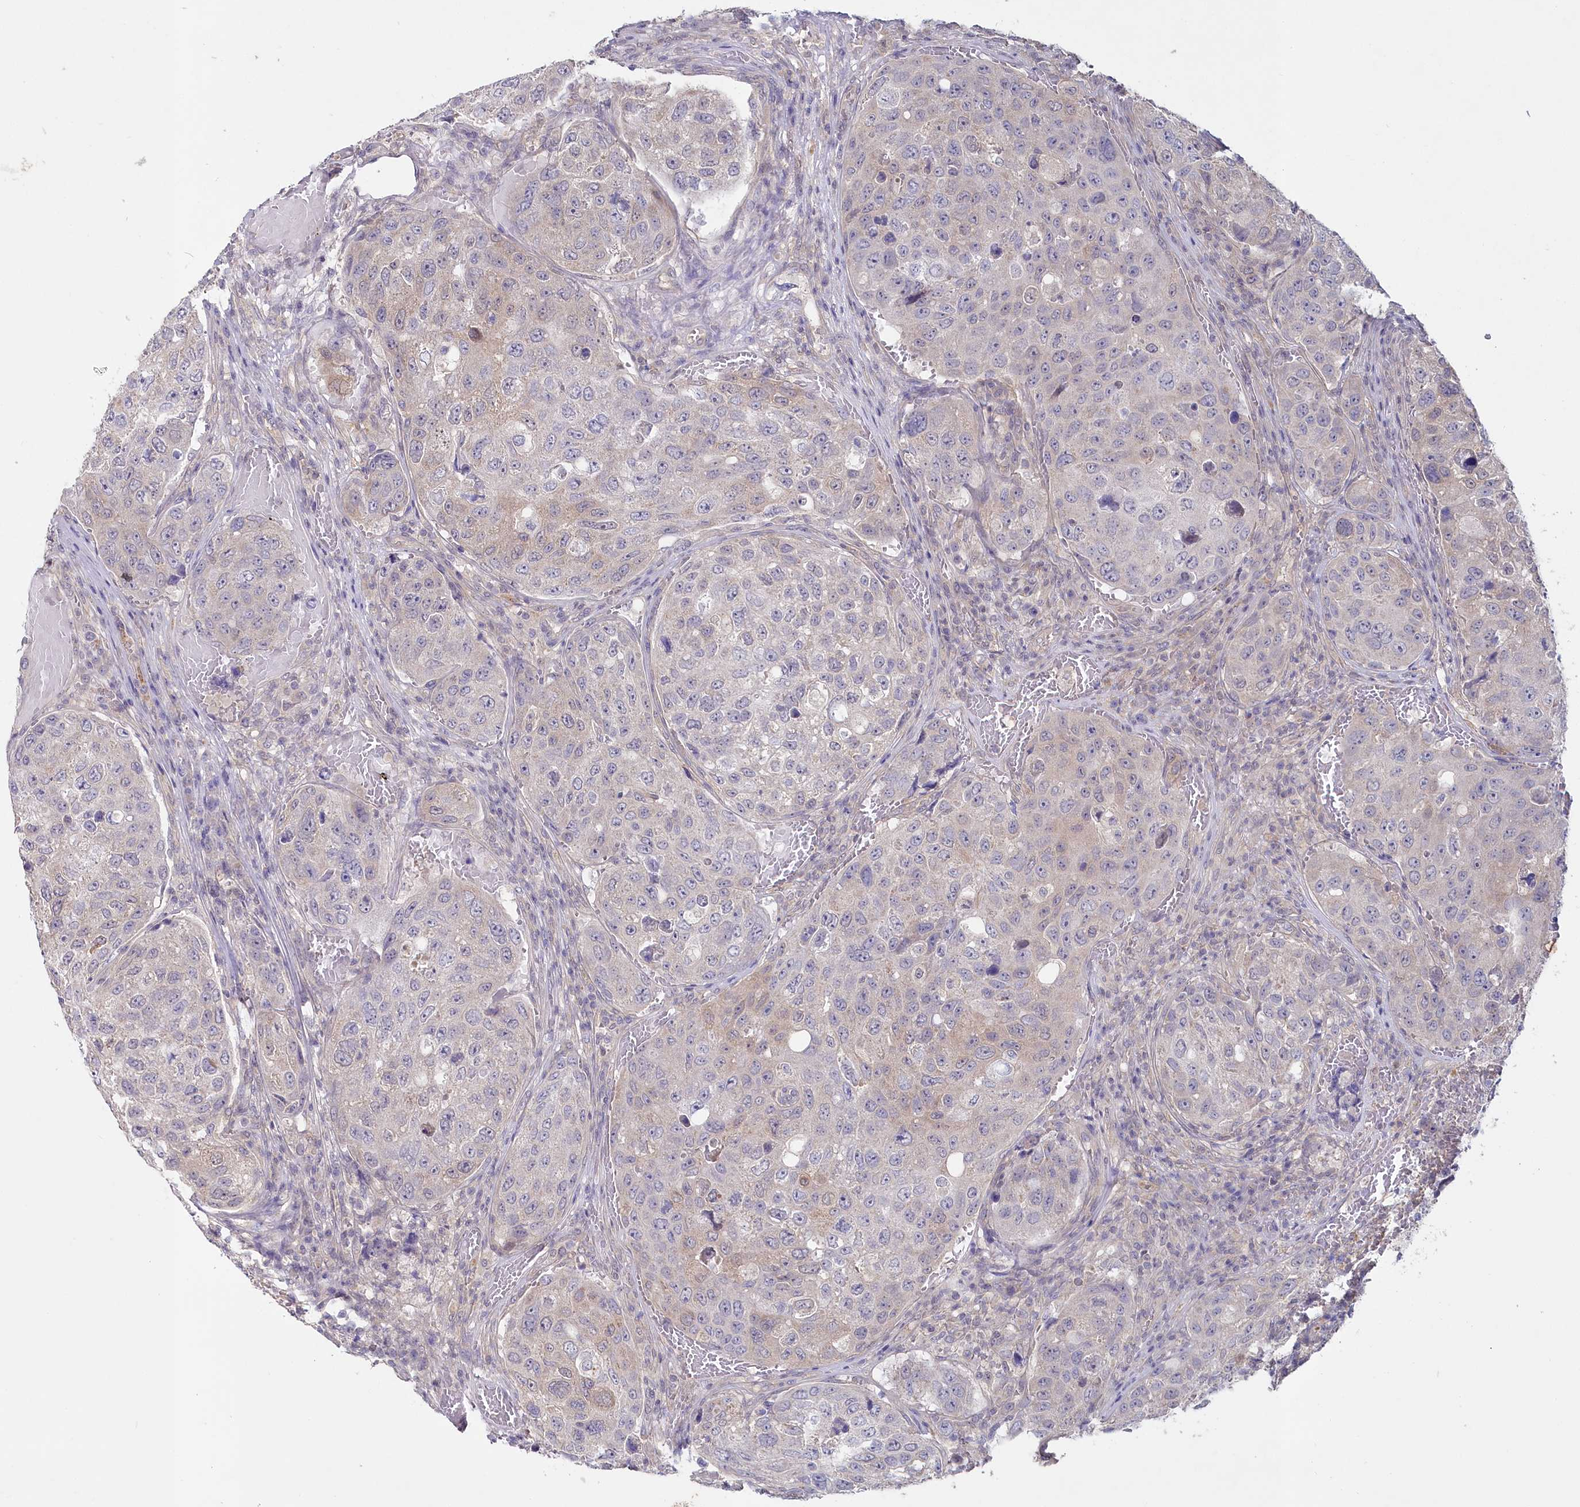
{"staining": {"intensity": "negative", "quantity": "none", "location": "none"}, "tissue": "urothelial cancer", "cell_type": "Tumor cells", "image_type": "cancer", "snomed": [{"axis": "morphology", "description": "Urothelial carcinoma, High grade"}, {"axis": "topography", "description": "Lymph node"}, {"axis": "topography", "description": "Urinary bladder"}], "caption": "This micrograph is of urothelial cancer stained with IHC to label a protein in brown with the nuclei are counter-stained blue. There is no positivity in tumor cells. (DAB (3,3'-diaminobenzidine) immunohistochemistry, high magnification).", "gene": "AAMDC", "patient": {"sex": "male", "age": 51}}